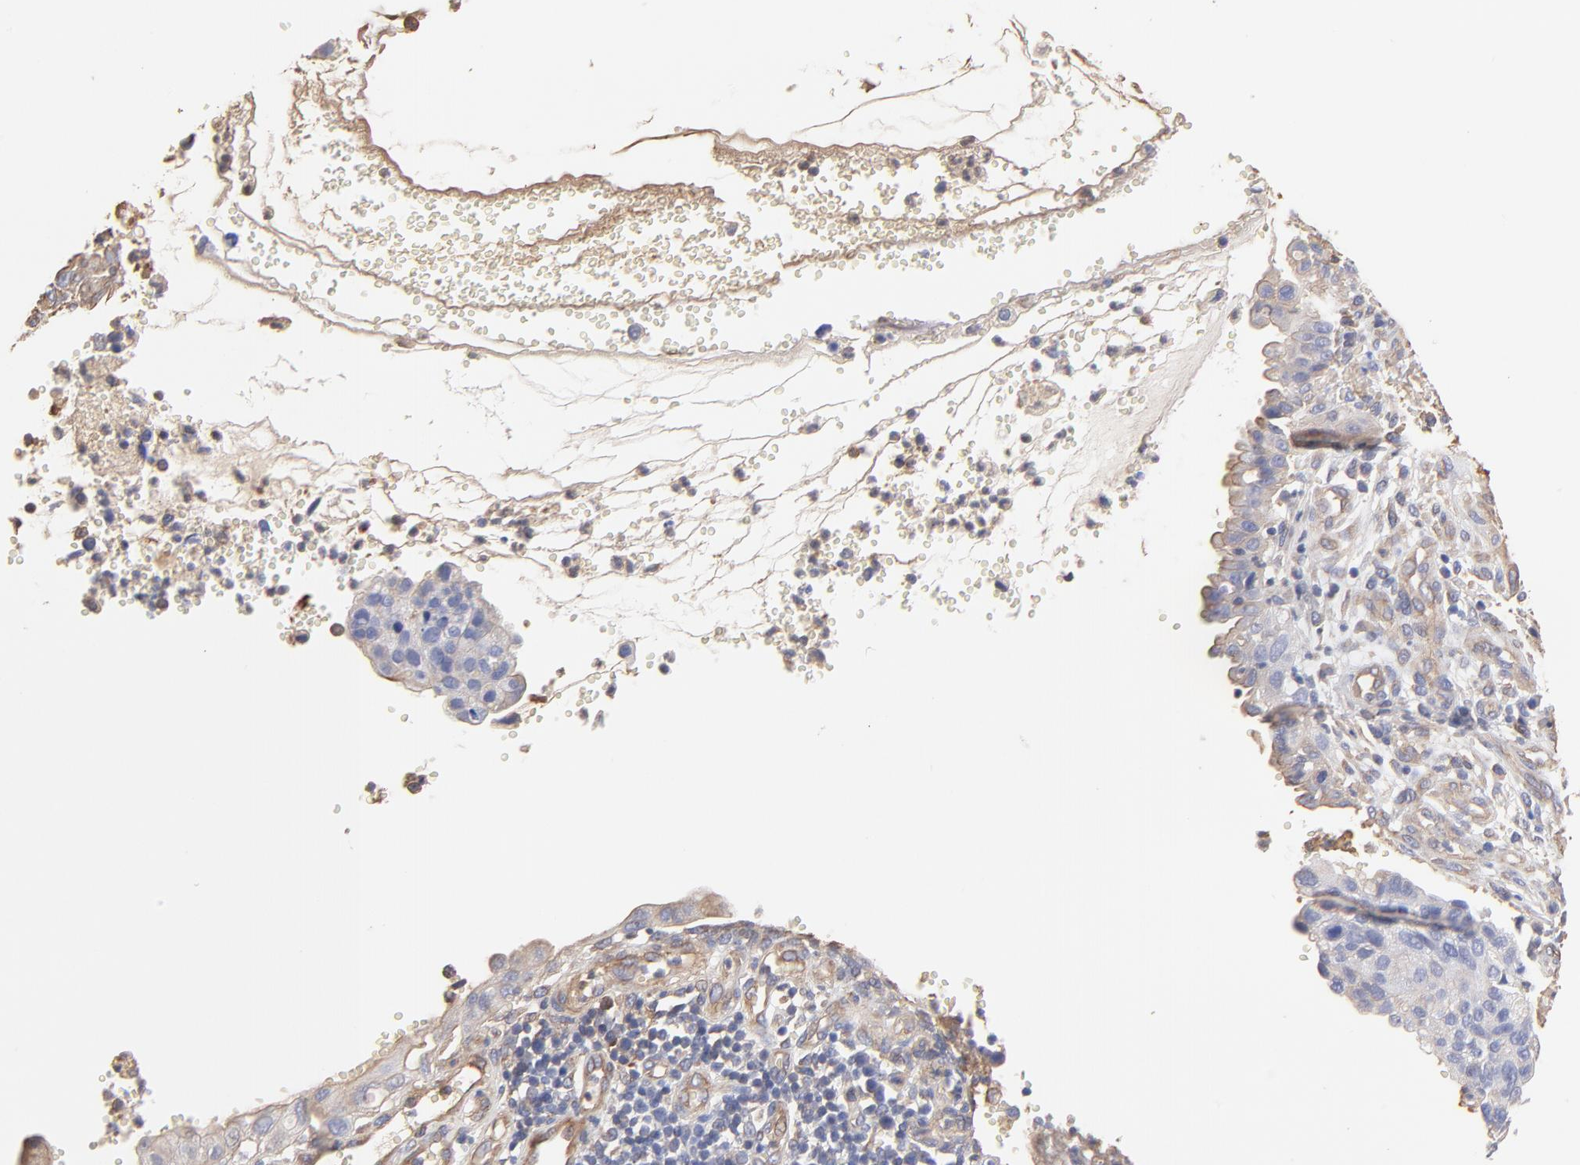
{"staining": {"intensity": "weak", "quantity": "25%-75%", "location": "cytoplasmic/membranous"}, "tissue": "cervical cancer", "cell_type": "Tumor cells", "image_type": "cancer", "snomed": [{"axis": "morphology", "description": "Normal tissue, NOS"}, {"axis": "morphology", "description": "Squamous cell carcinoma, NOS"}, {"axis": "topography", "description": "Cervix"}], "caption": "Immunohistochemistry (IHC) (DAB (3,3'-diaminobenzidine)) staining of human cervical cancer reveals weak cytoplasmic/membranous protein positivity in approximately 25%-75% of tumor cells.", "gene": "LRCH2", "patient": {"sex": "female", "age": 45}}